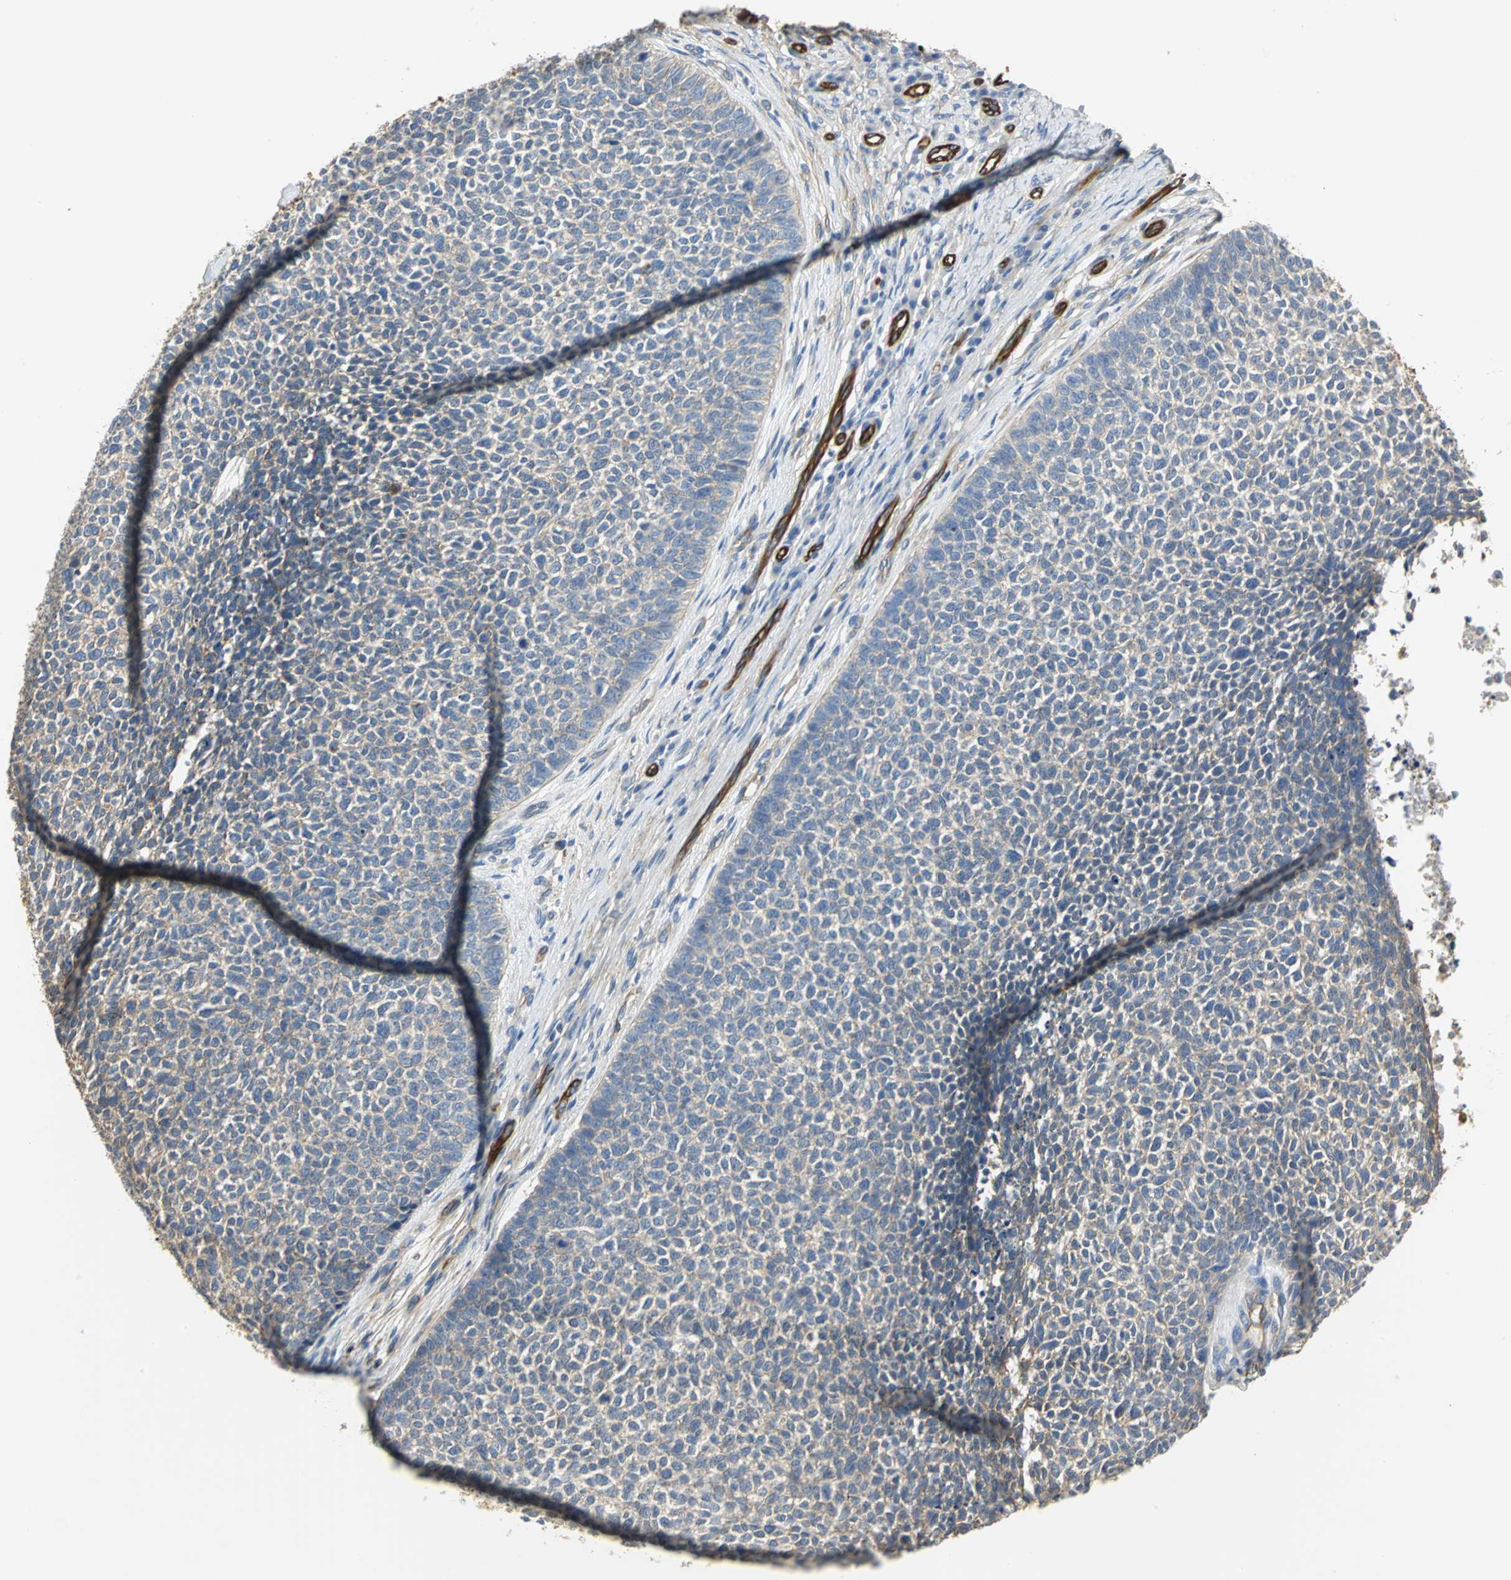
{"staining": {"intensity": "weak", "quantity": ">75%", "location": "cytoplasmic/membranous"}, "tissue": "skin cancer", "cell_type": "Tumor cells", "image_type": "cancer", "snomed": [{"axis": "morphology", "description": "Basal cell carcinoma"}, {"axis": "topography", "description": "Skin"}], "caption": "There is low levels of weak cytoplasmic/membranous staining in tumor cells of basal cell carcinoma (skin), as demonstrated by immunohistochemical staining (brown color).", "gene": "FLNB", "patient": {"sex": "female", "age": 84}}